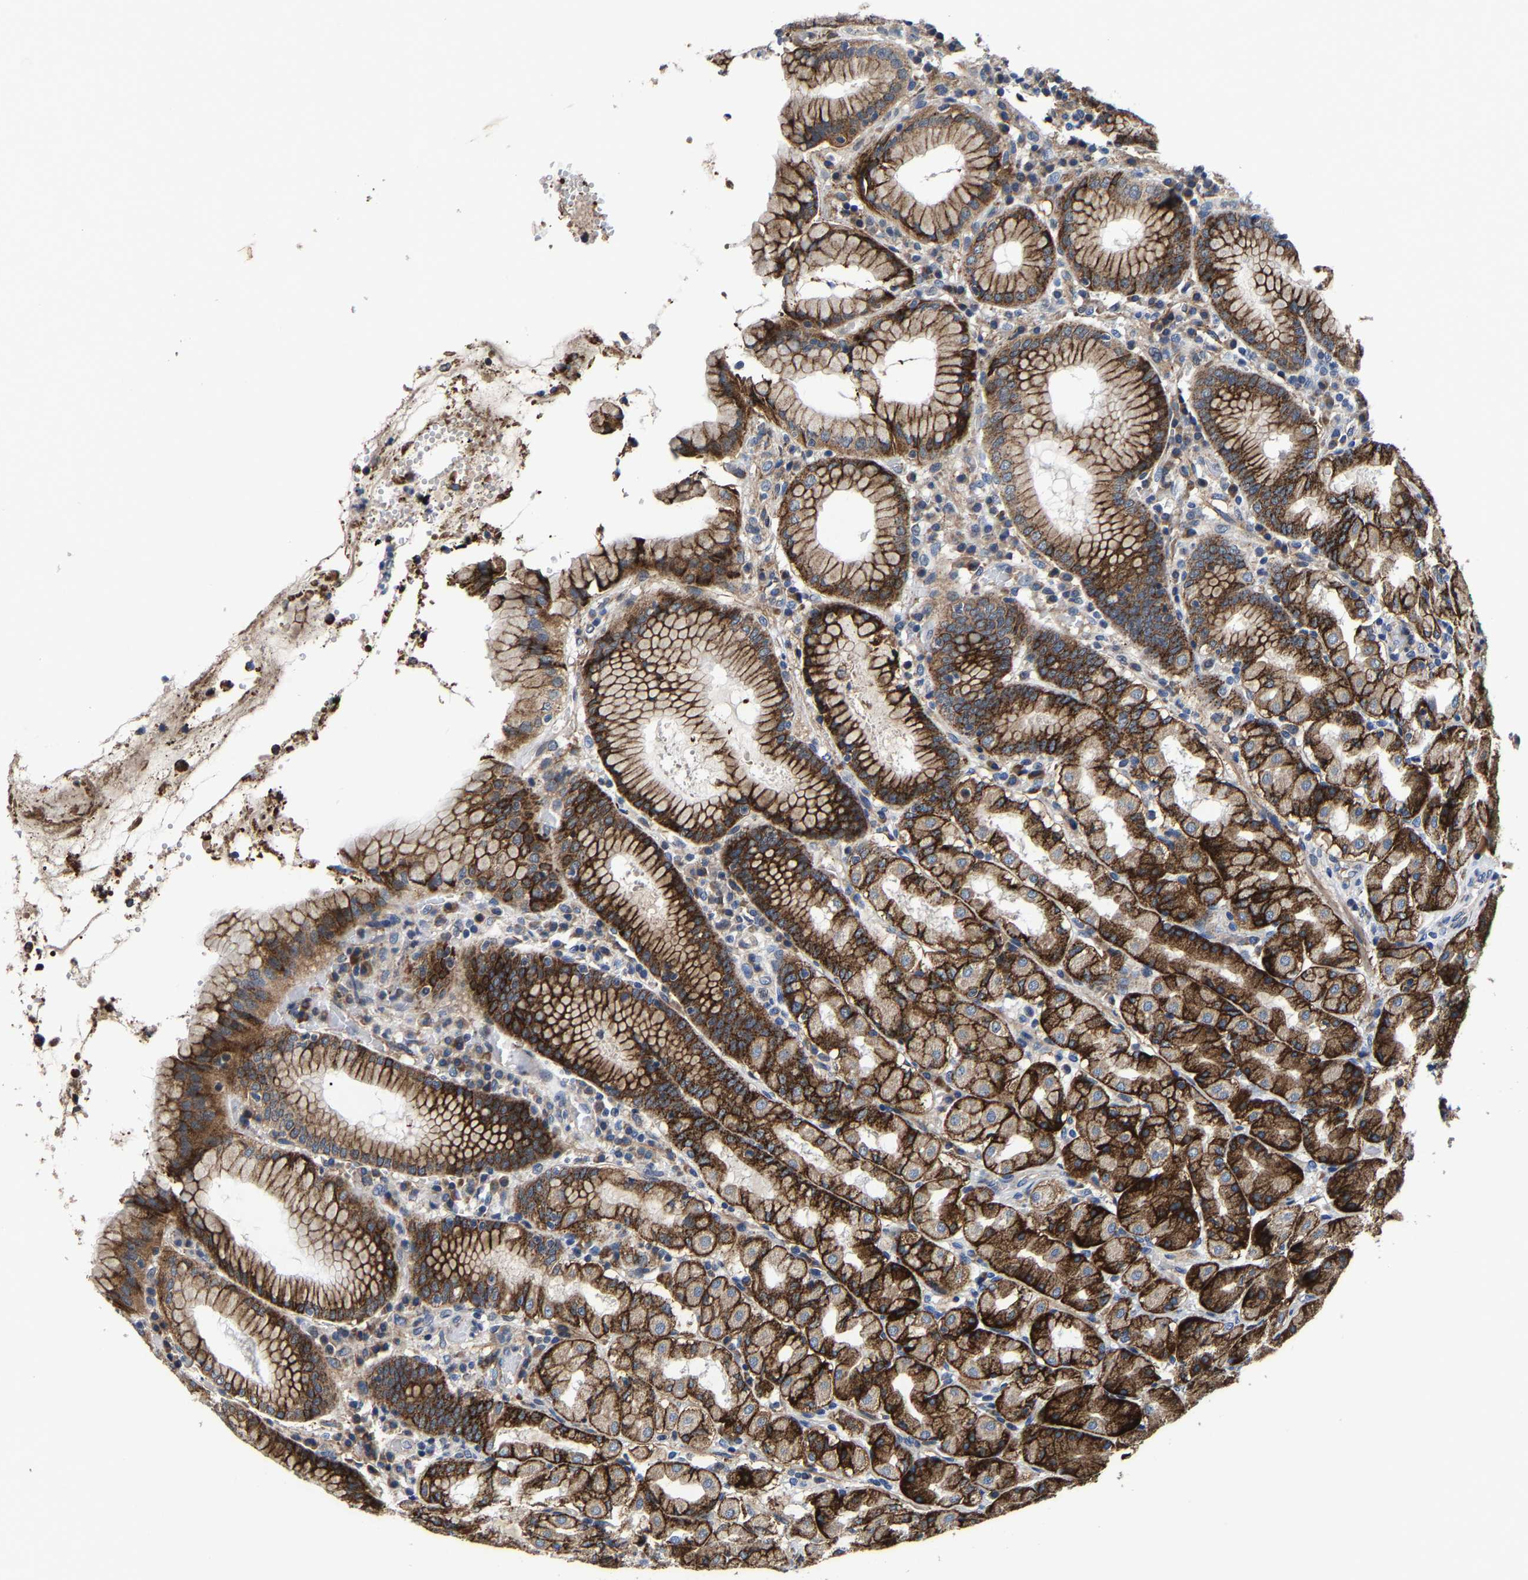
{"staining": {"intensity": "strong", "quantity": ">75%", "location": "cytoplasmic/membranous"}, "tissue": "stomach", "cell_type": "Glandular cells", "image_type": "normal", "snomed": [{"axis": "morphology", "description": "Normal tissue, NOS"}, {"axis": "topography", "description": "Stomach"}, {"axis": "topography", "description": "Stomach, lower"}], "caption": "Immunohistochemistry (DAB) staining of unremarkable human stomach exhibits strong cytoplasmic/membranous protein positivity in approximately >75% of glandular cells.", "gene": "SLC12A2", "patient": {"sex": "female", "age": 56}}